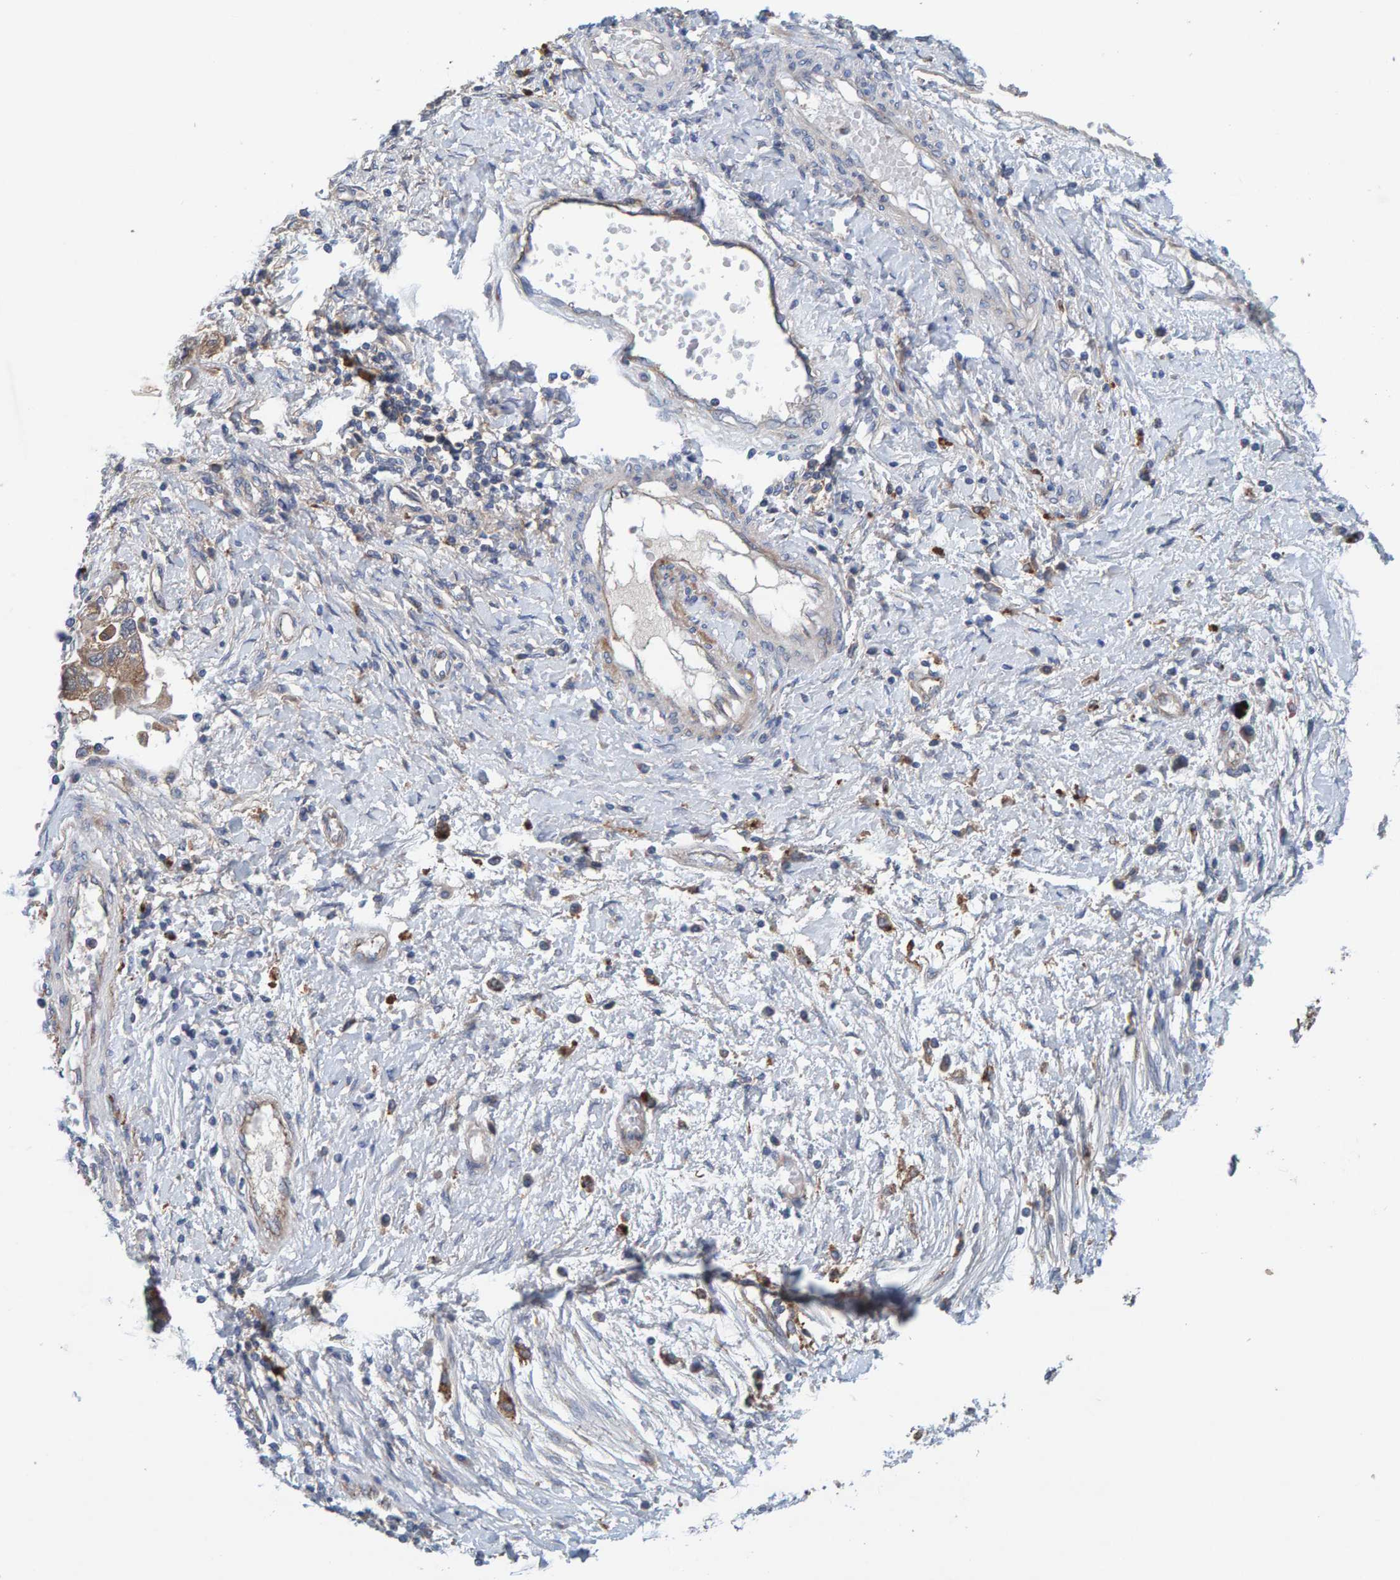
{"staining": {"intensity": "weak", "quantity": ">75%", "location": "cytoplasmic/membranous"}, "tissue": "ovarian cancer", "cell_type": "Tumor cells", "image_type": "cancer", "snomed": [{"axis": "morphology", "description": "Carcinoma, NOS"}, {"axis": "morphology", "description": "Cystadenocarcinoma, serous, NOS"}, {"axis": "topography", "description": "Ovary"}], "caption": "Immunohistochemistry histopathology image of ovarian carcinoma stained for a protein (brown), which shows low levels of weak cytoplasmic/membranous positivity in about >75% of tumor cells.", "gene": "MKLN1", "patient": {"sex": "female", "age": 69}}